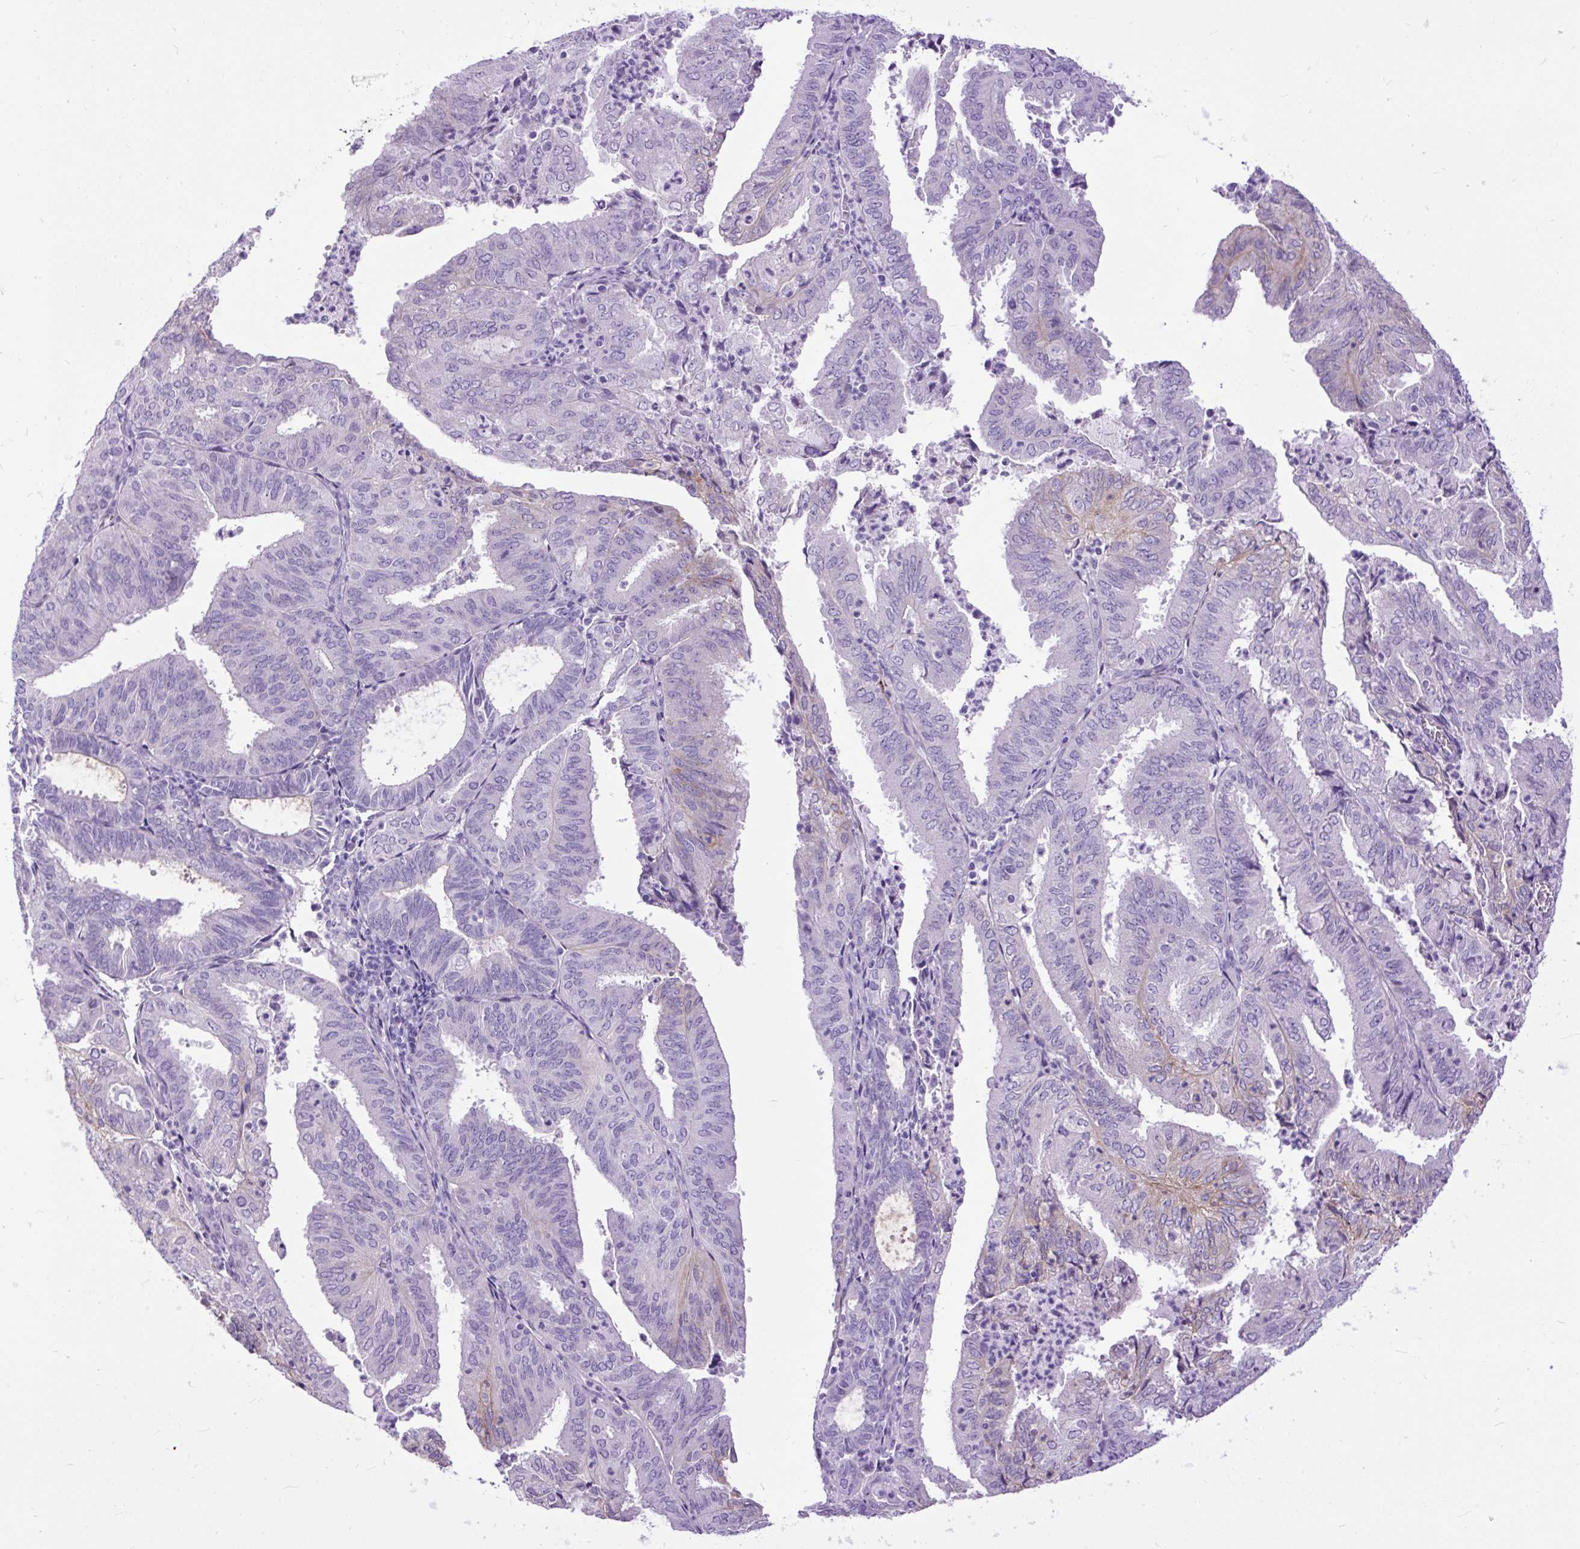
{"staining": {"intensity": "weak", "quantity": "<25%", "location": "cytoplasmic/membranous"}, "tissue": "endometrial cancer", "cell_type": "Tumor cells", "image_type": "cancer", "snomed": [{"axis": "morphology", "description": "Adenocarcinoma, NOS"}, {"axis": "topography", "description": "Uterus"}], "caption": "IHC histopathology image of neoplastic tissue: endometrial cancer stained with DAB shows no significant protein positivity in tumor cells.", "gene": "ZNF256", "patient": {"sex": "female", "age": 60}}